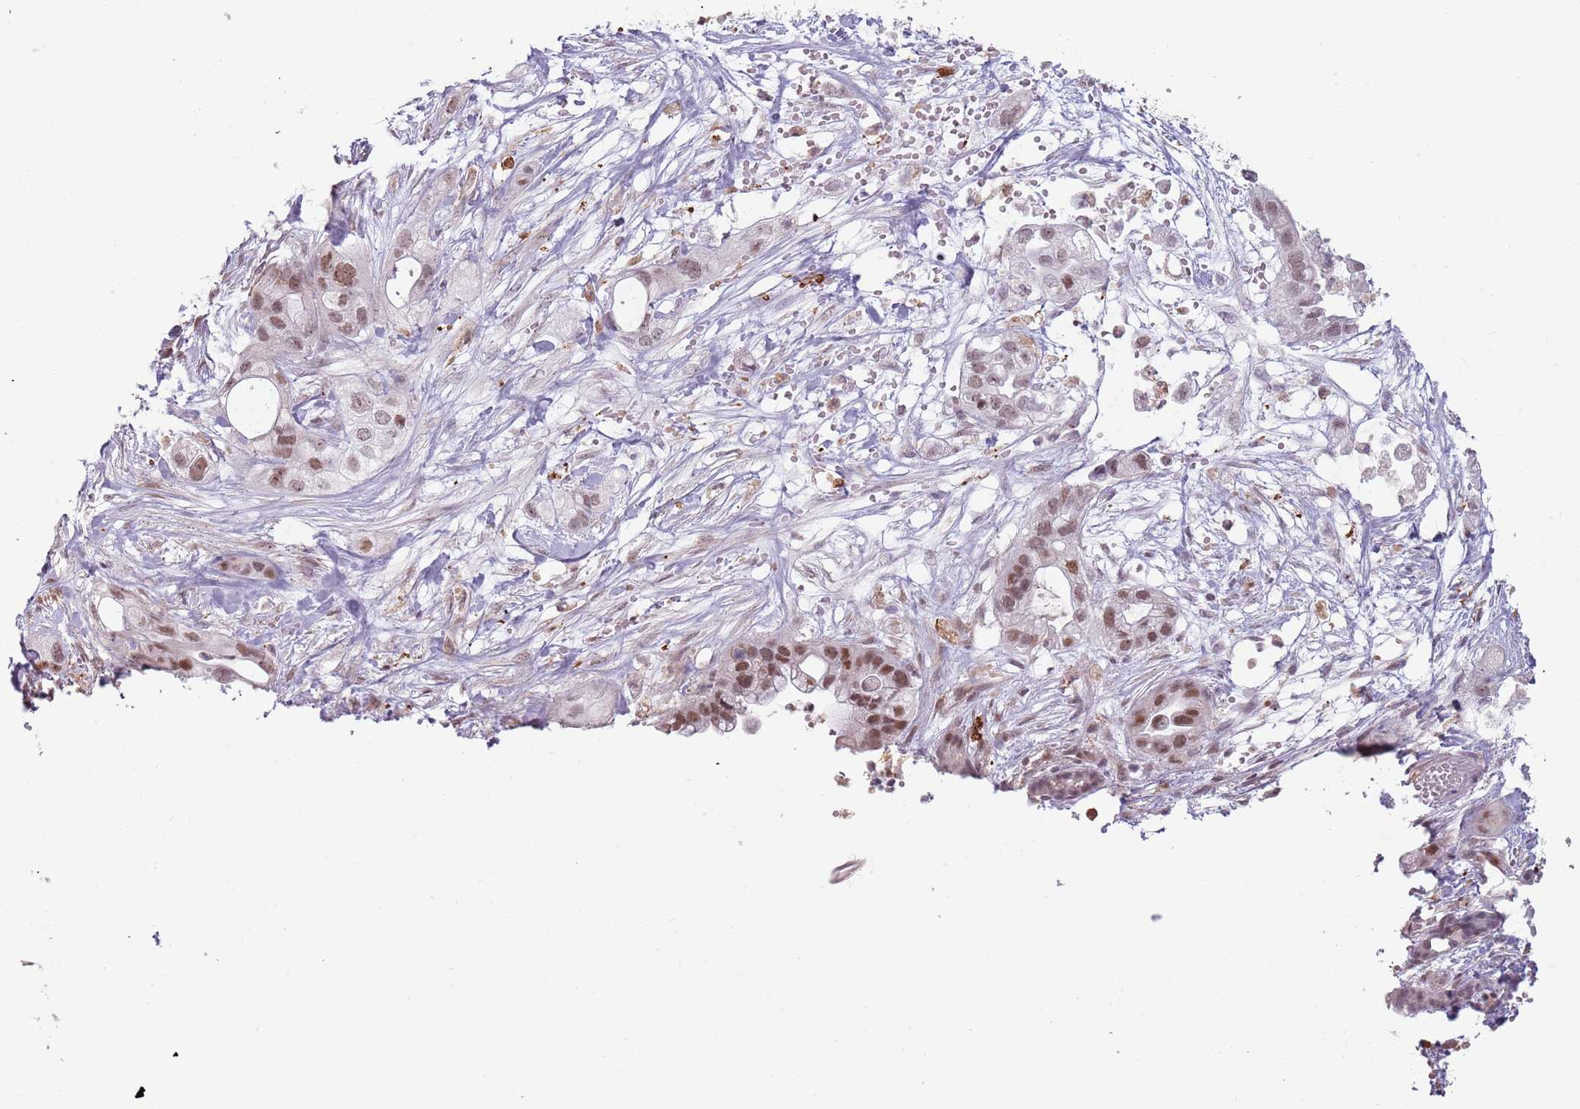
{"staining": {"intensity": "moderate", "quantity": ">75%", "location": "nuclear"}, "tissue": "pancreatic cancer", "cell_type": "Tumor cells", "image_type": "cancer", "snomed": [{"axis": "morphology", "description": "Adenocarcinoma, NOS"}, {"axis": "topography", "description": "Pancreas"}], "caption": "About >75% of tumor cells in human pancreatic cancer (adenocarcinoma) show moderate nuclear protein expression as visualized by brown immunohistochemical staining.", "gene": "REXO4", "patient": {"sex": "male", "age": 44}}